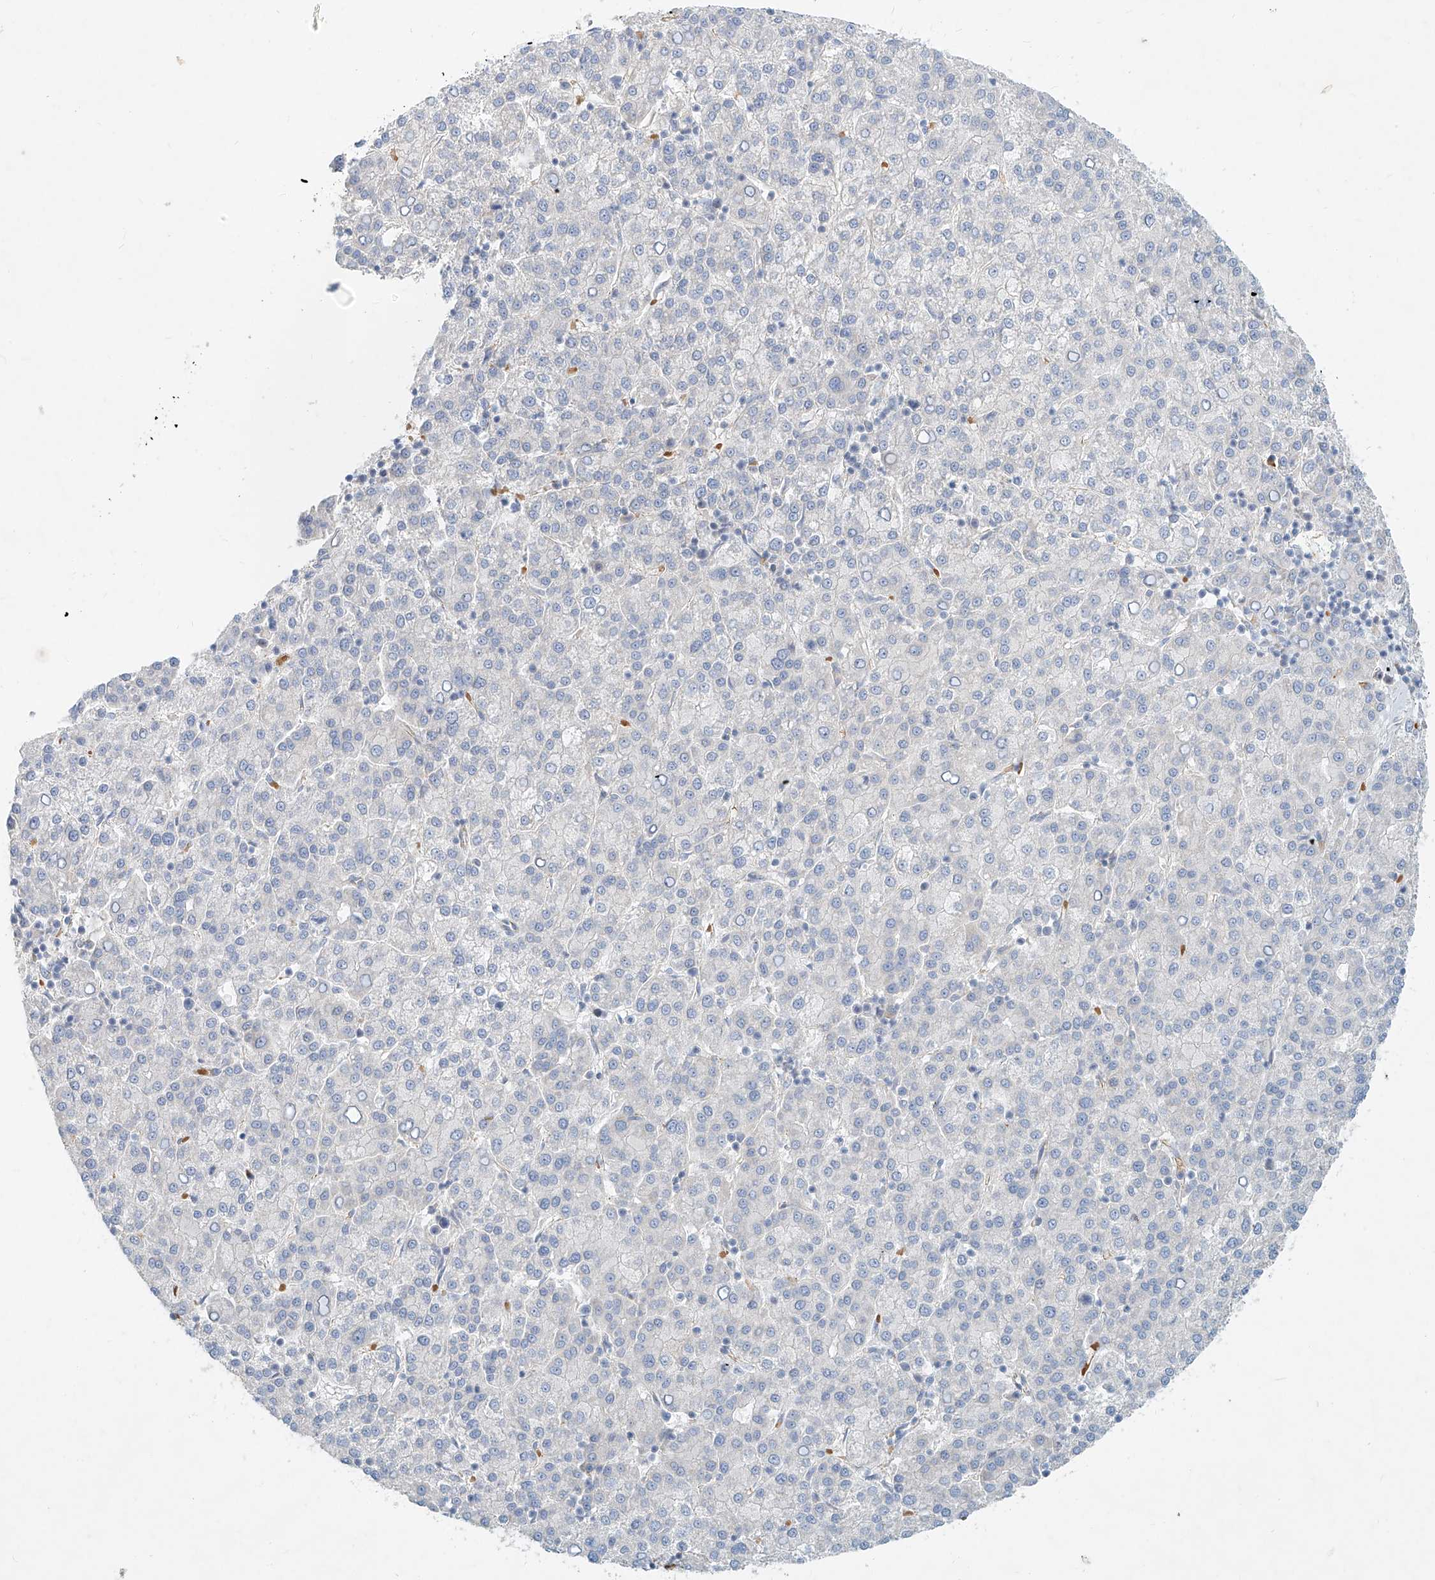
{"staining": {"intensity": "negative", "quantity": "none", "location": "none"}, "tissue": "liver cancer", "cell_type": "Tumor cells", "image_type": "cancer", "snomed": [{"axis": "morphology", "description": "Carcinoma, Hepatocellular, NOS"}, {"axis": "topography", "description": "Liver"}], "caption": "Immunohistochemical staining of human liver hepatocellular carcinoma reveals no significant positivity in tumor cells.", "gene": "SYTL3", "patient": {"sex": "female", "age": 58}}